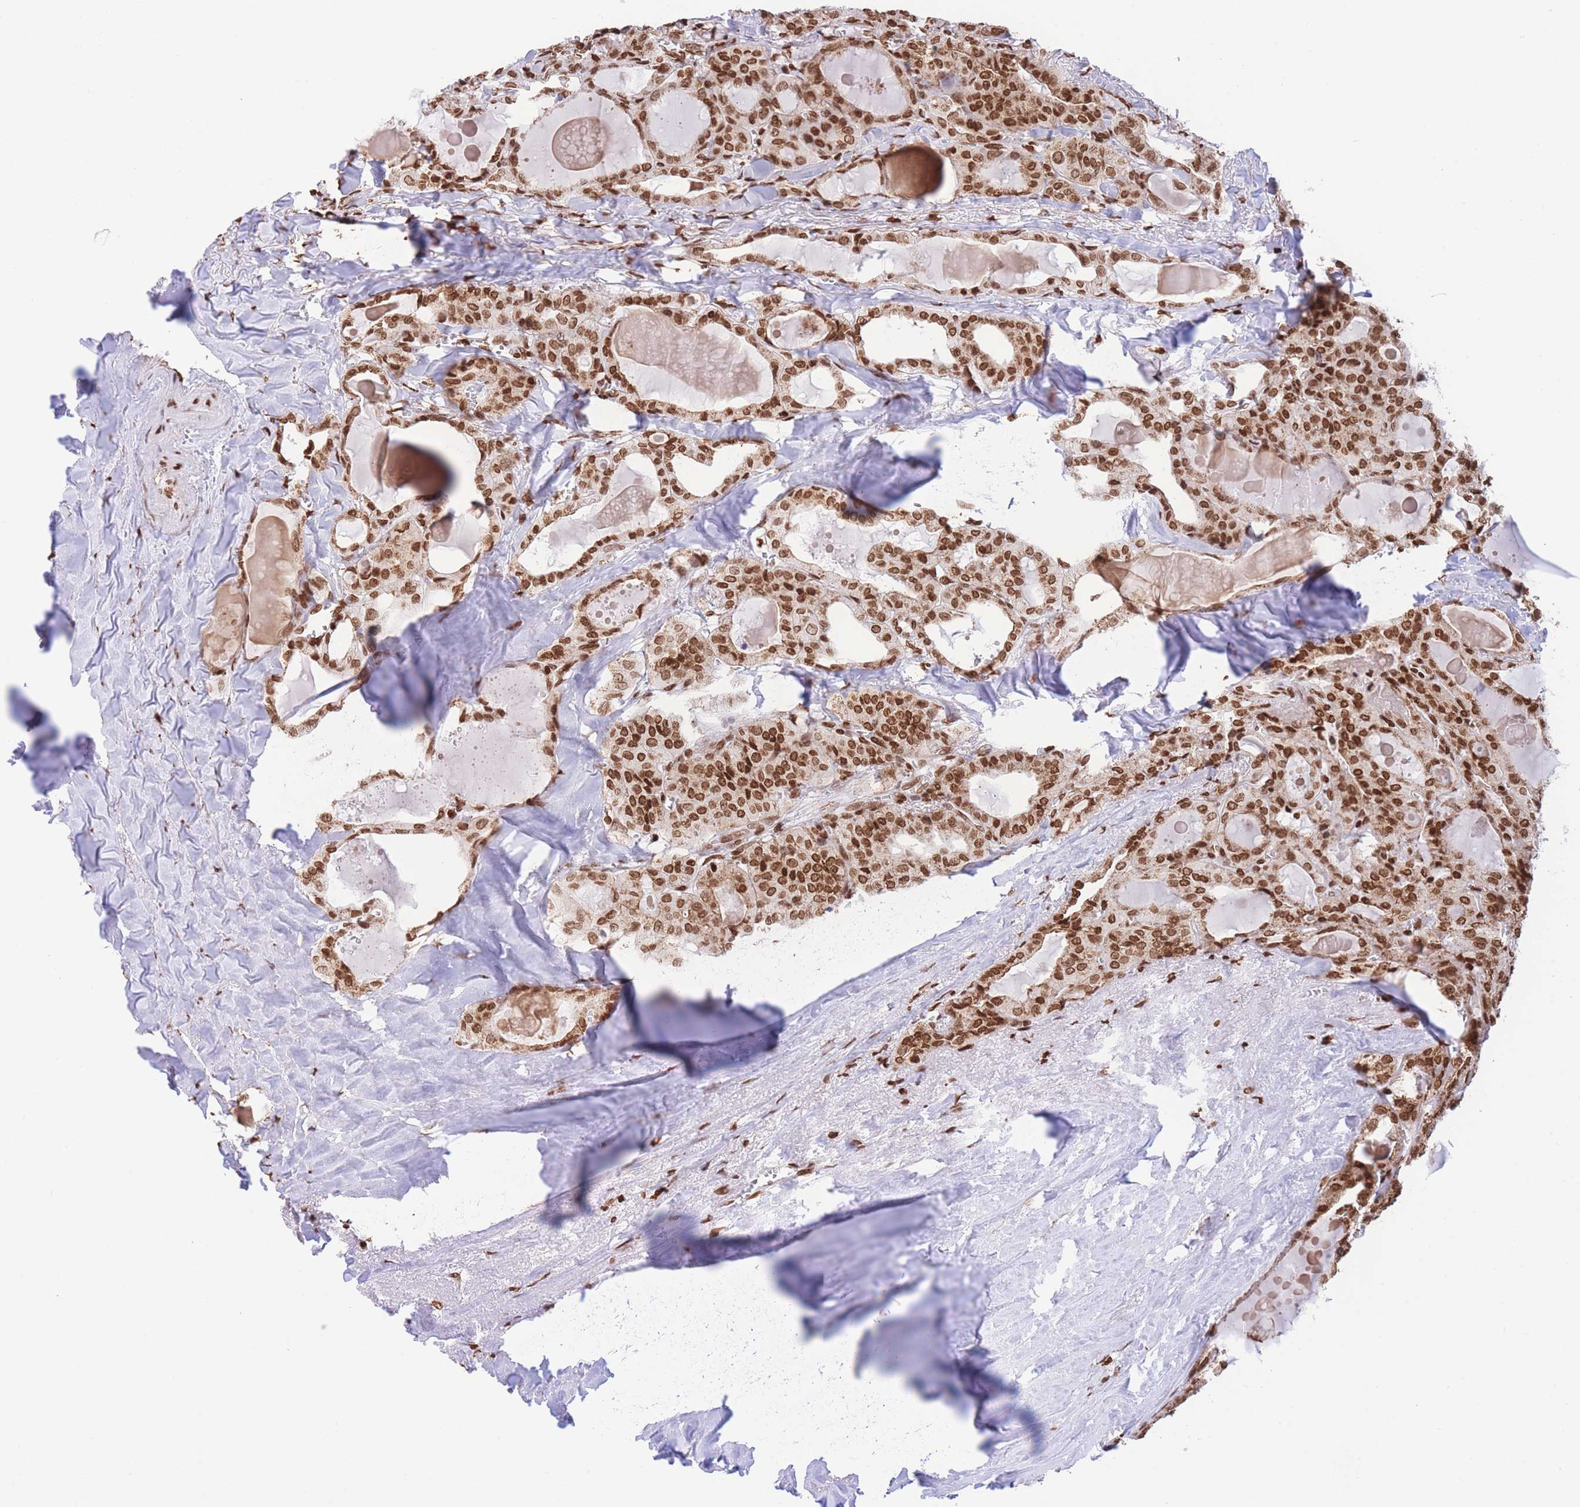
{"staining": {"intensity": "strong", "quantity": ">75%", "location": "nuclear"}, "tissue": "thyroid cancer", "cell_type": "Tumor cells", "image_type": "cancer", "snomed": [{"axis": "morphology", "description": "Papillary adenocarcinoma, NOS"}, {"axis": "topography", "description": "Thyroid gland"}], "caption": "Protein staining exhibits strong nuclear staining in about >75% of tumor cells in papillary adenocarcinoma (thyroid). (DAB (3,3'-diaminobenzidine) IHC, brown staining for protein, blue staining for nuclei).", "gene": "H2BC11", "patient": {"sex": "male", "age": 52}}